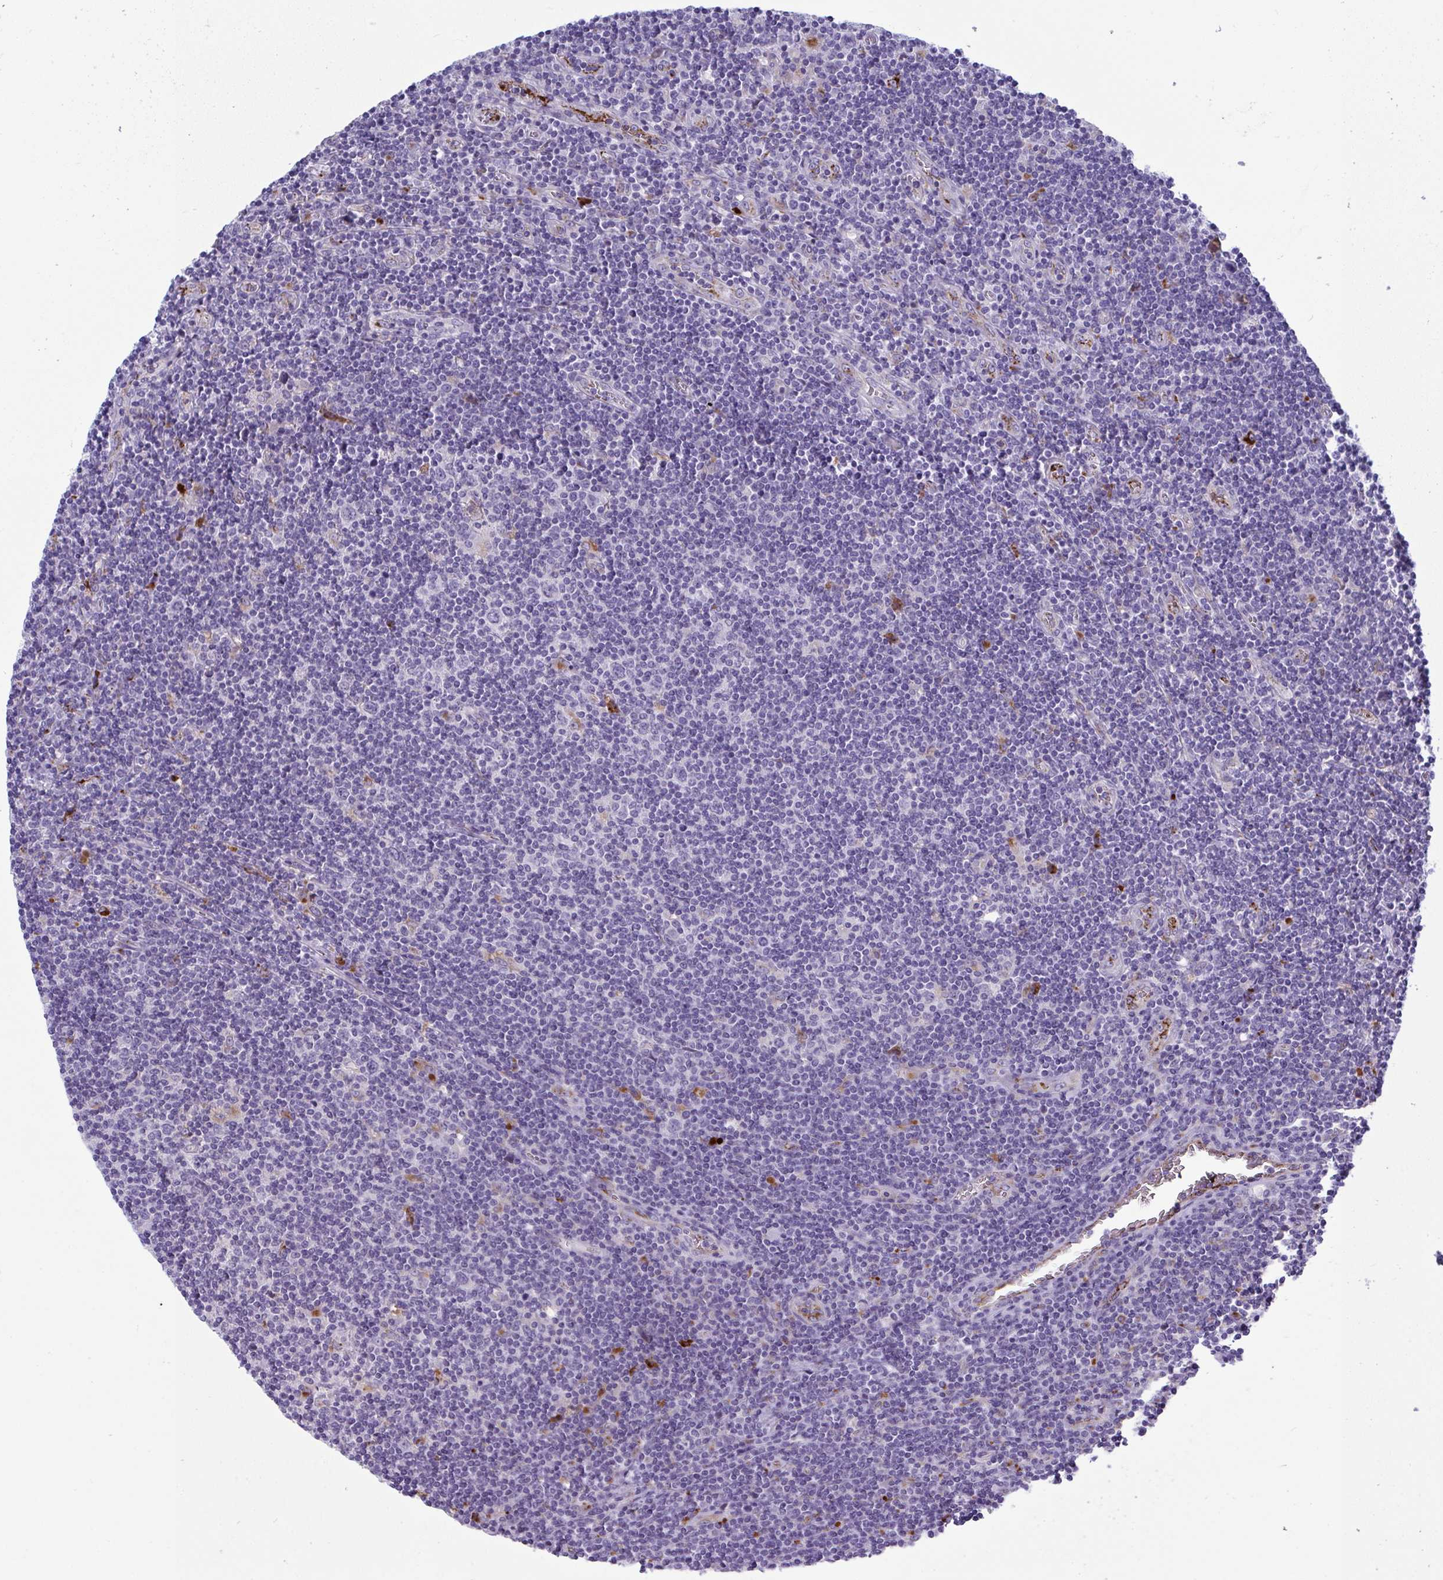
{"staining": {"intensity": "moderate", "quantity": "<25%", "location": "cytoplasmic/membranous"}, "tissue": "lymphoma", "cell_type": "Tumor cells", "image_type": "cancer", "snomed": [{"axis": "morphology", "description": "Hodgkin's disease, NOS"}, {"axis": "topography", "description": "Lymph node"}], "caption": "Immunohistochemical staining of human lymphoma exhibits moderate cytoplasmic/membranous protein positivity in approximately <25% of tumor cells.", "gene": "TOR1AIP2", "patient": {"sex": "male", "age": 40}}